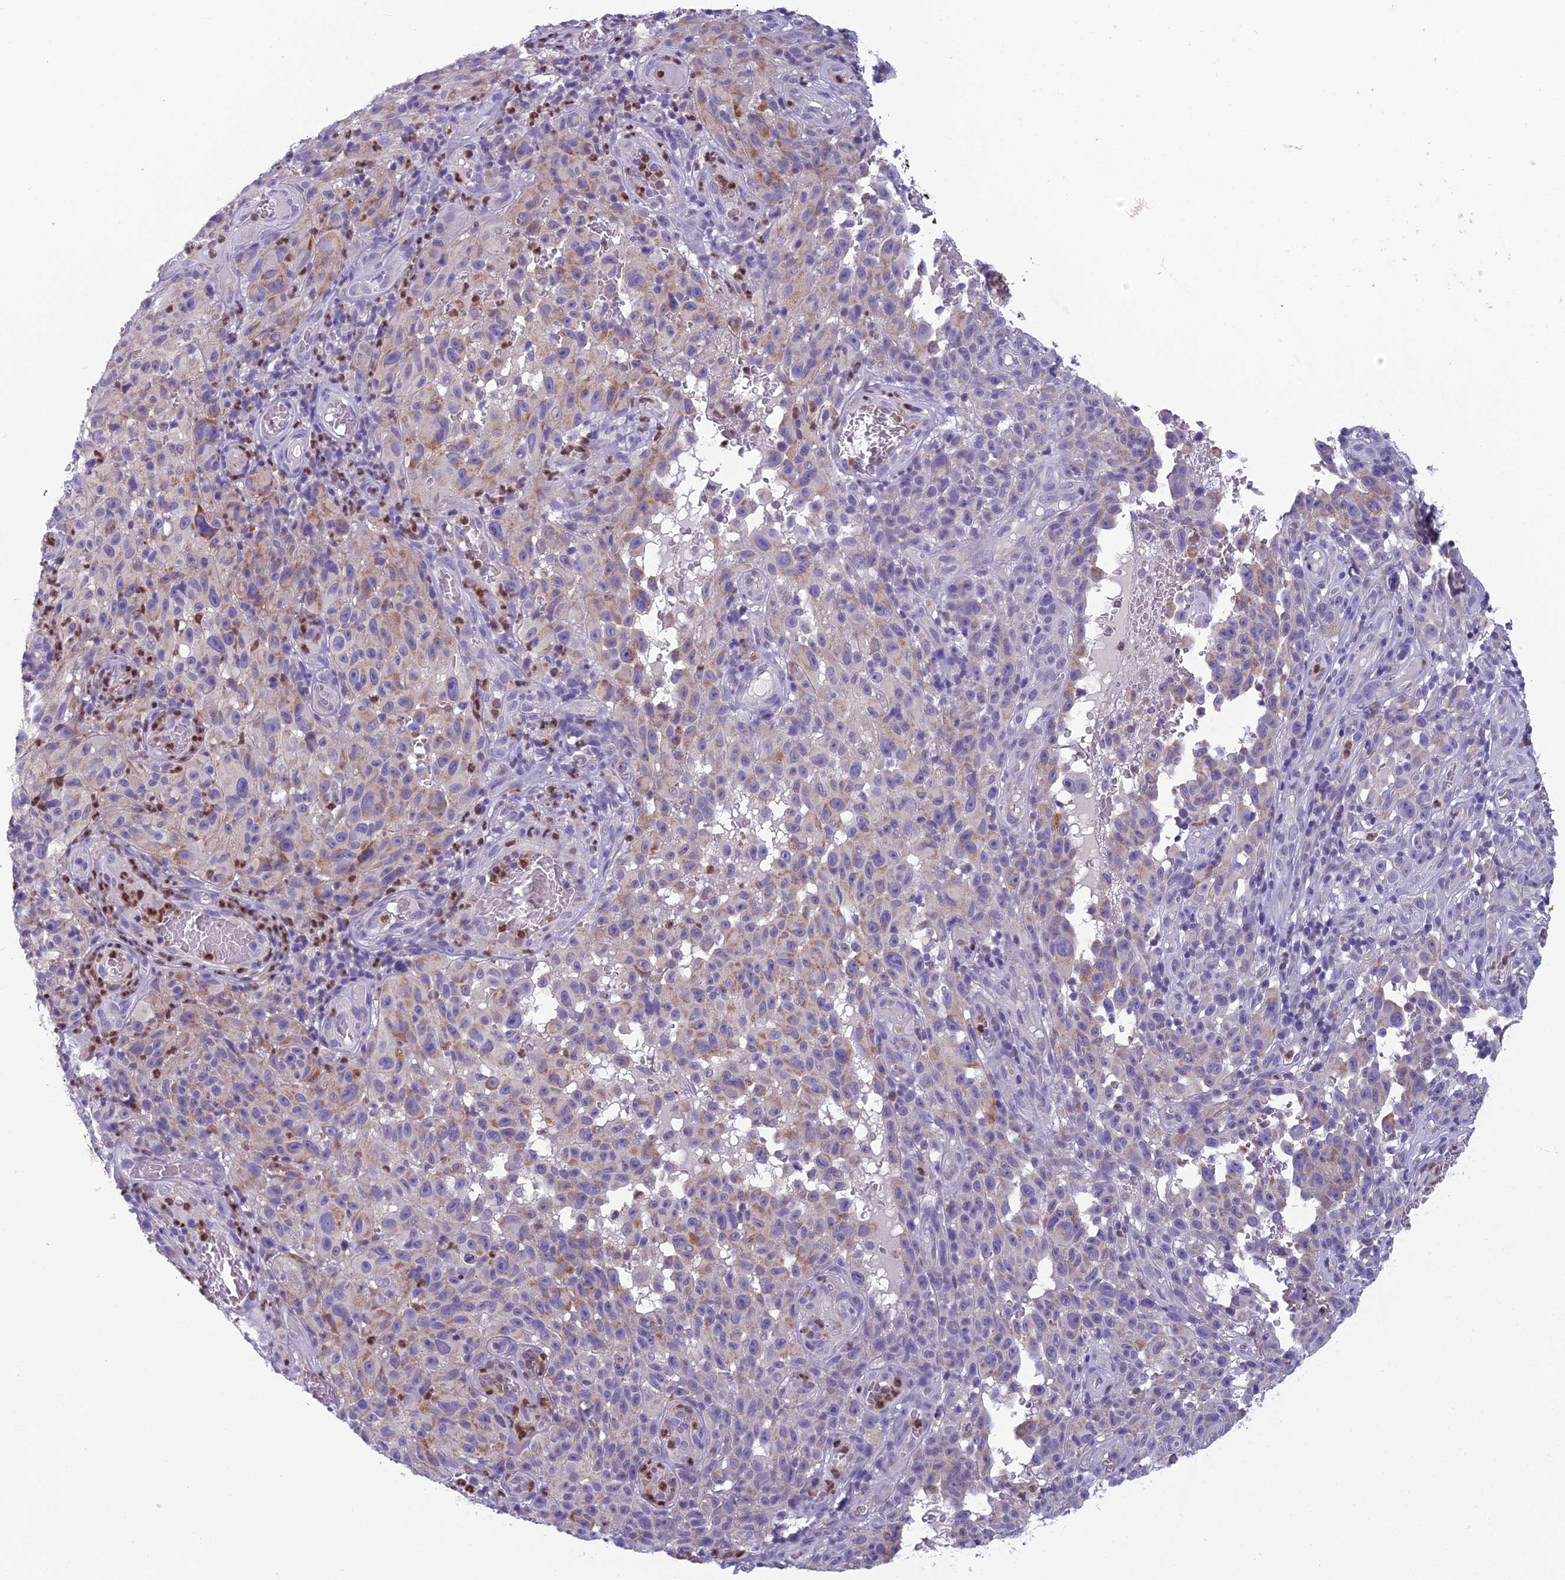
{"staining": {"intensity": "weak", "quantity": "<25%", "location": "cytoplasmic/membranous"}, "tissue": "melanoma", "cell_type": "Tumor cells", "image_type": "cancer", "snomed": [{"axis": "morphology", "description": "Malignant melanoma, NOS"}, {"axis": "topography", "description": "Skin"}], "caption": "IHC image of neoplastic tissue: human melanoma stained with DAB exhibits no significant protein staining in tumor cells.", "gene": "ENSG00000188897", "patient": {"sex": "female", "age": 82}}